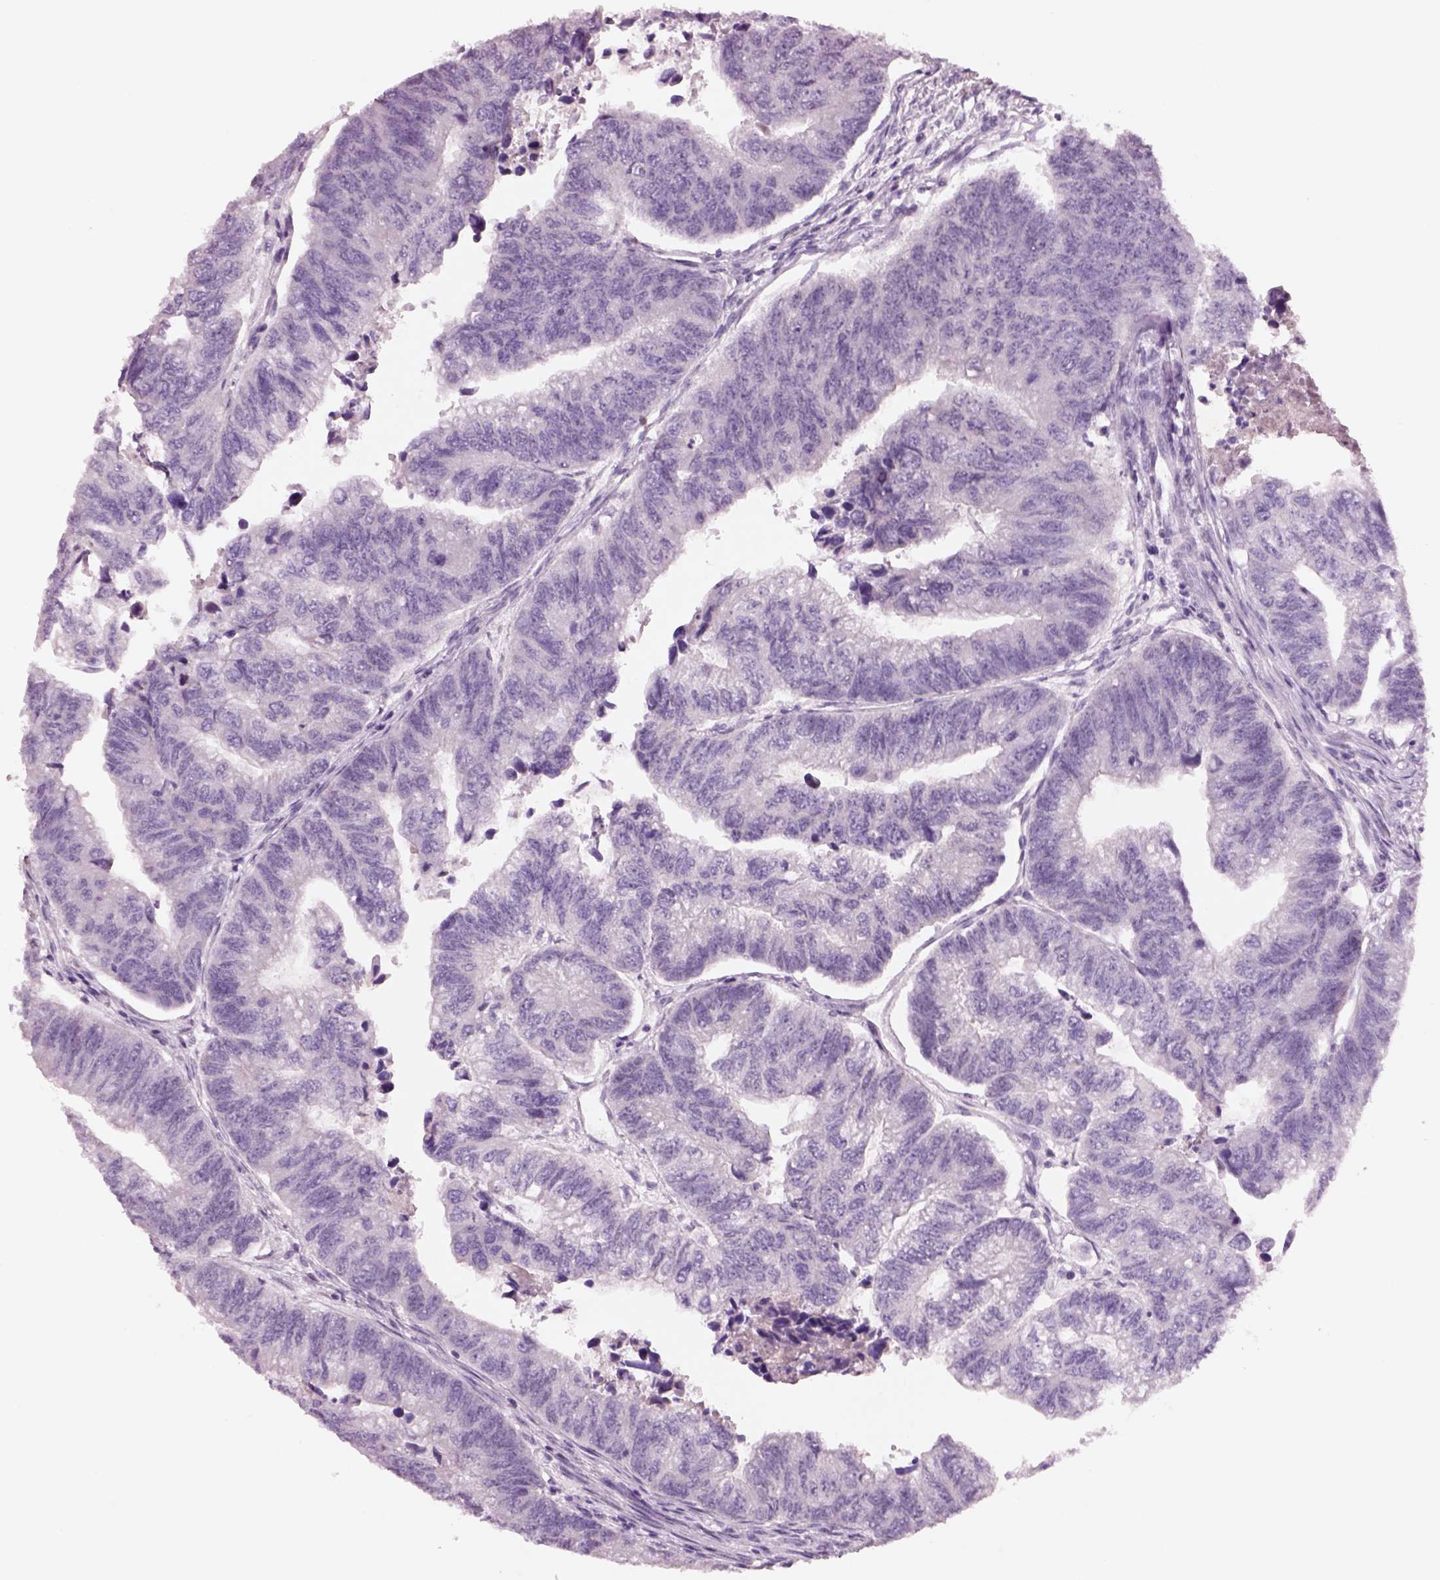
{"staining": {"intensity": "negative", "quantity": "none", "location": "none"}, "tissue": "colorectal cancer", "cell_type": "Tumor cells", "image_type": "cancer", "snomed": [{"axis": "morphology", "description": "Adenocarcinoma, NOS"}, {"axis": "topography", "description": "Colon"}], "caption": "Colorectal adenocarcinoma was stained to show a protein in brown. There is no significant expression in tumor cells.", "gene": "SEPHS1", "patient": {"sex": "female", "age": 65}}